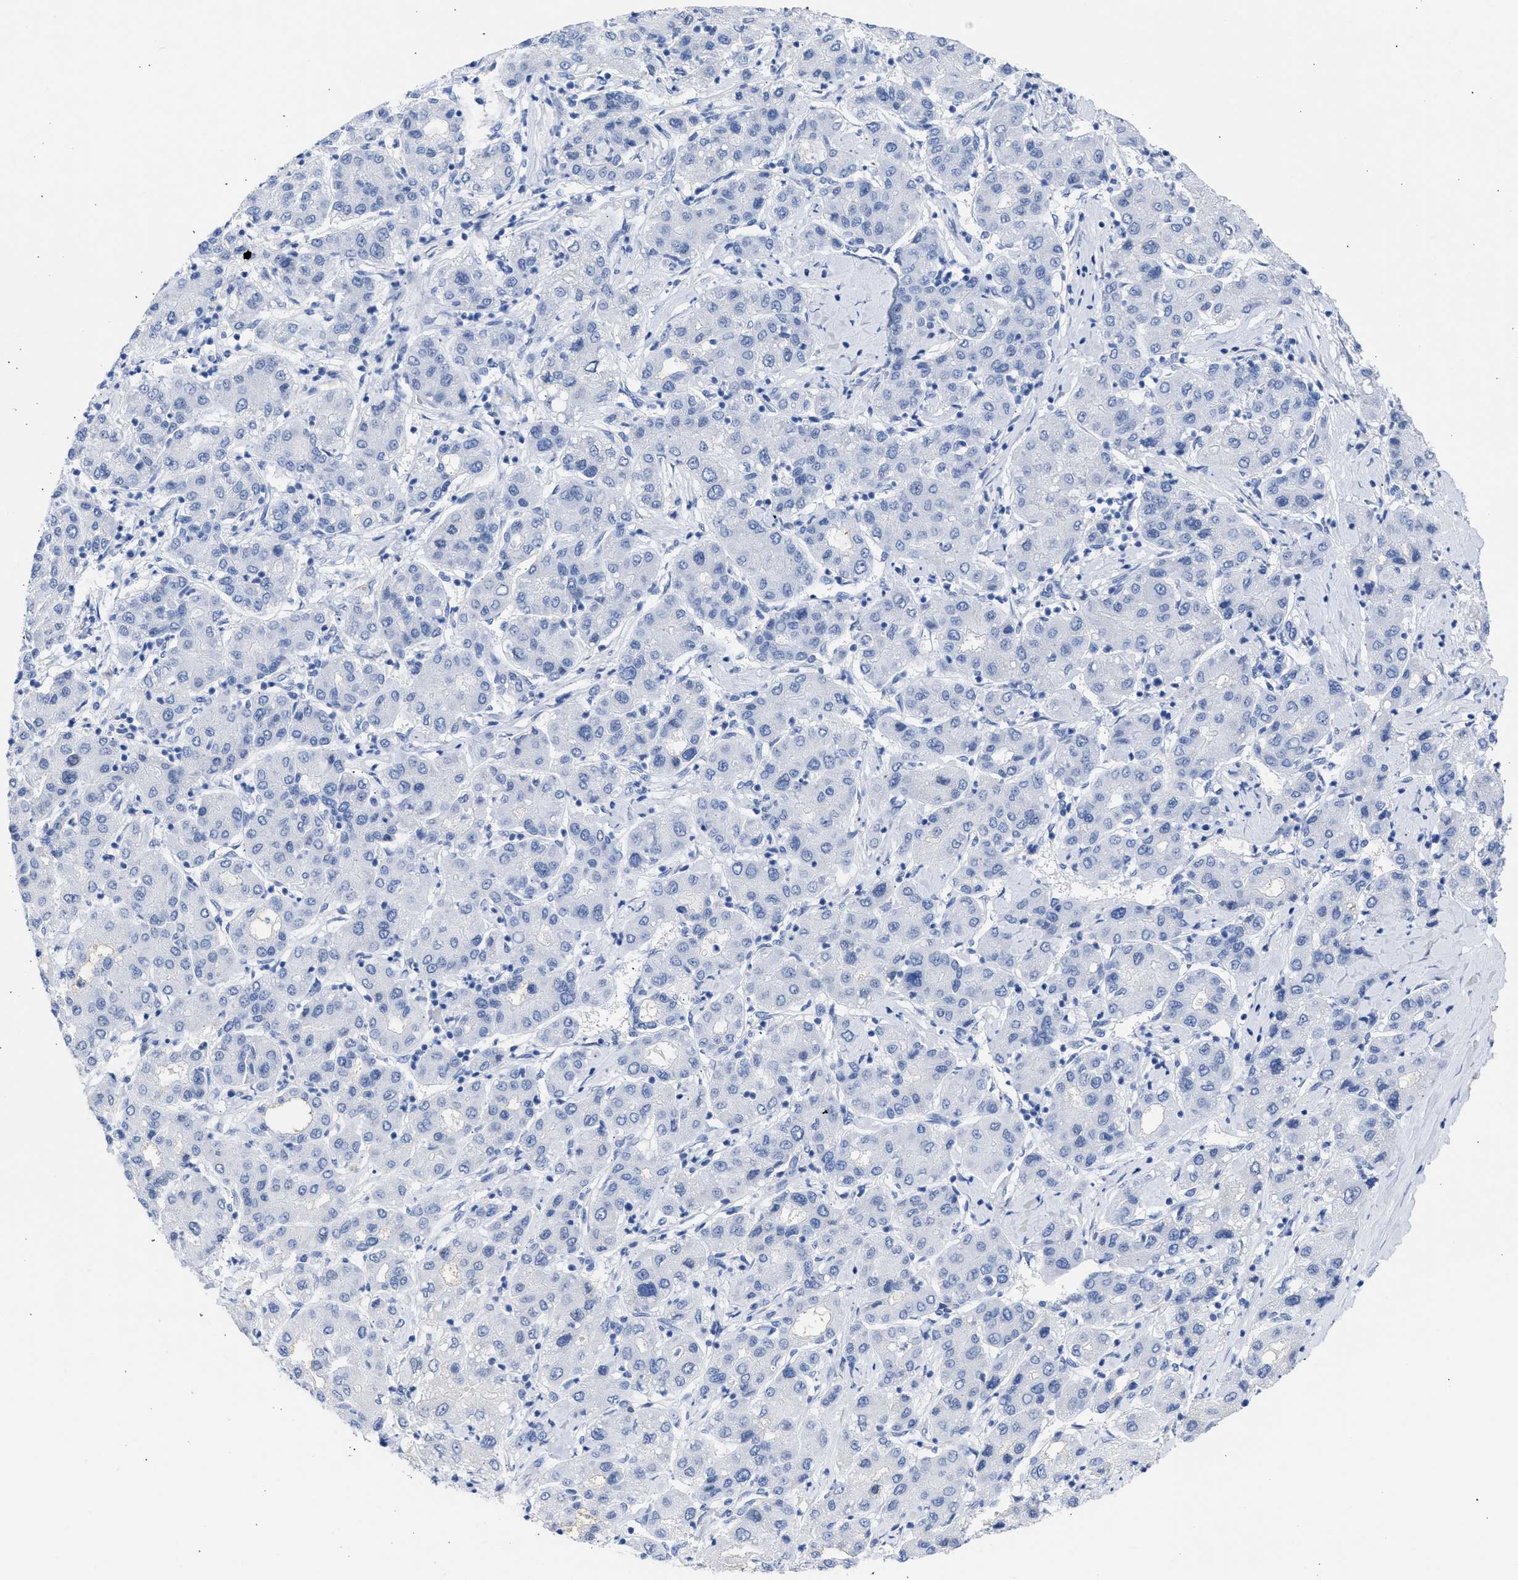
{"staining": {"intensity": "negative", "quantity": "none", "location": "none"}, "tissue": "liver cancer", "cell_type": "Tumor cells", "image_type": "cancer", "snomed": [{"axis": "morphology", "description": "Carcinoma, Hepatocellular, NOS"}, {"axis": "topography", "description": "Liver"}], "caption": "Immunohistochemistry photomicrograph of neoplastic tissue: human liver hepatocellular carcinoma stained with DAB (3,3'-diaminobenzidine) shows no significant protein positivity in tumor cells.", "gene": "RSPH1", "patient": {"sex": "male", "age": 65}}